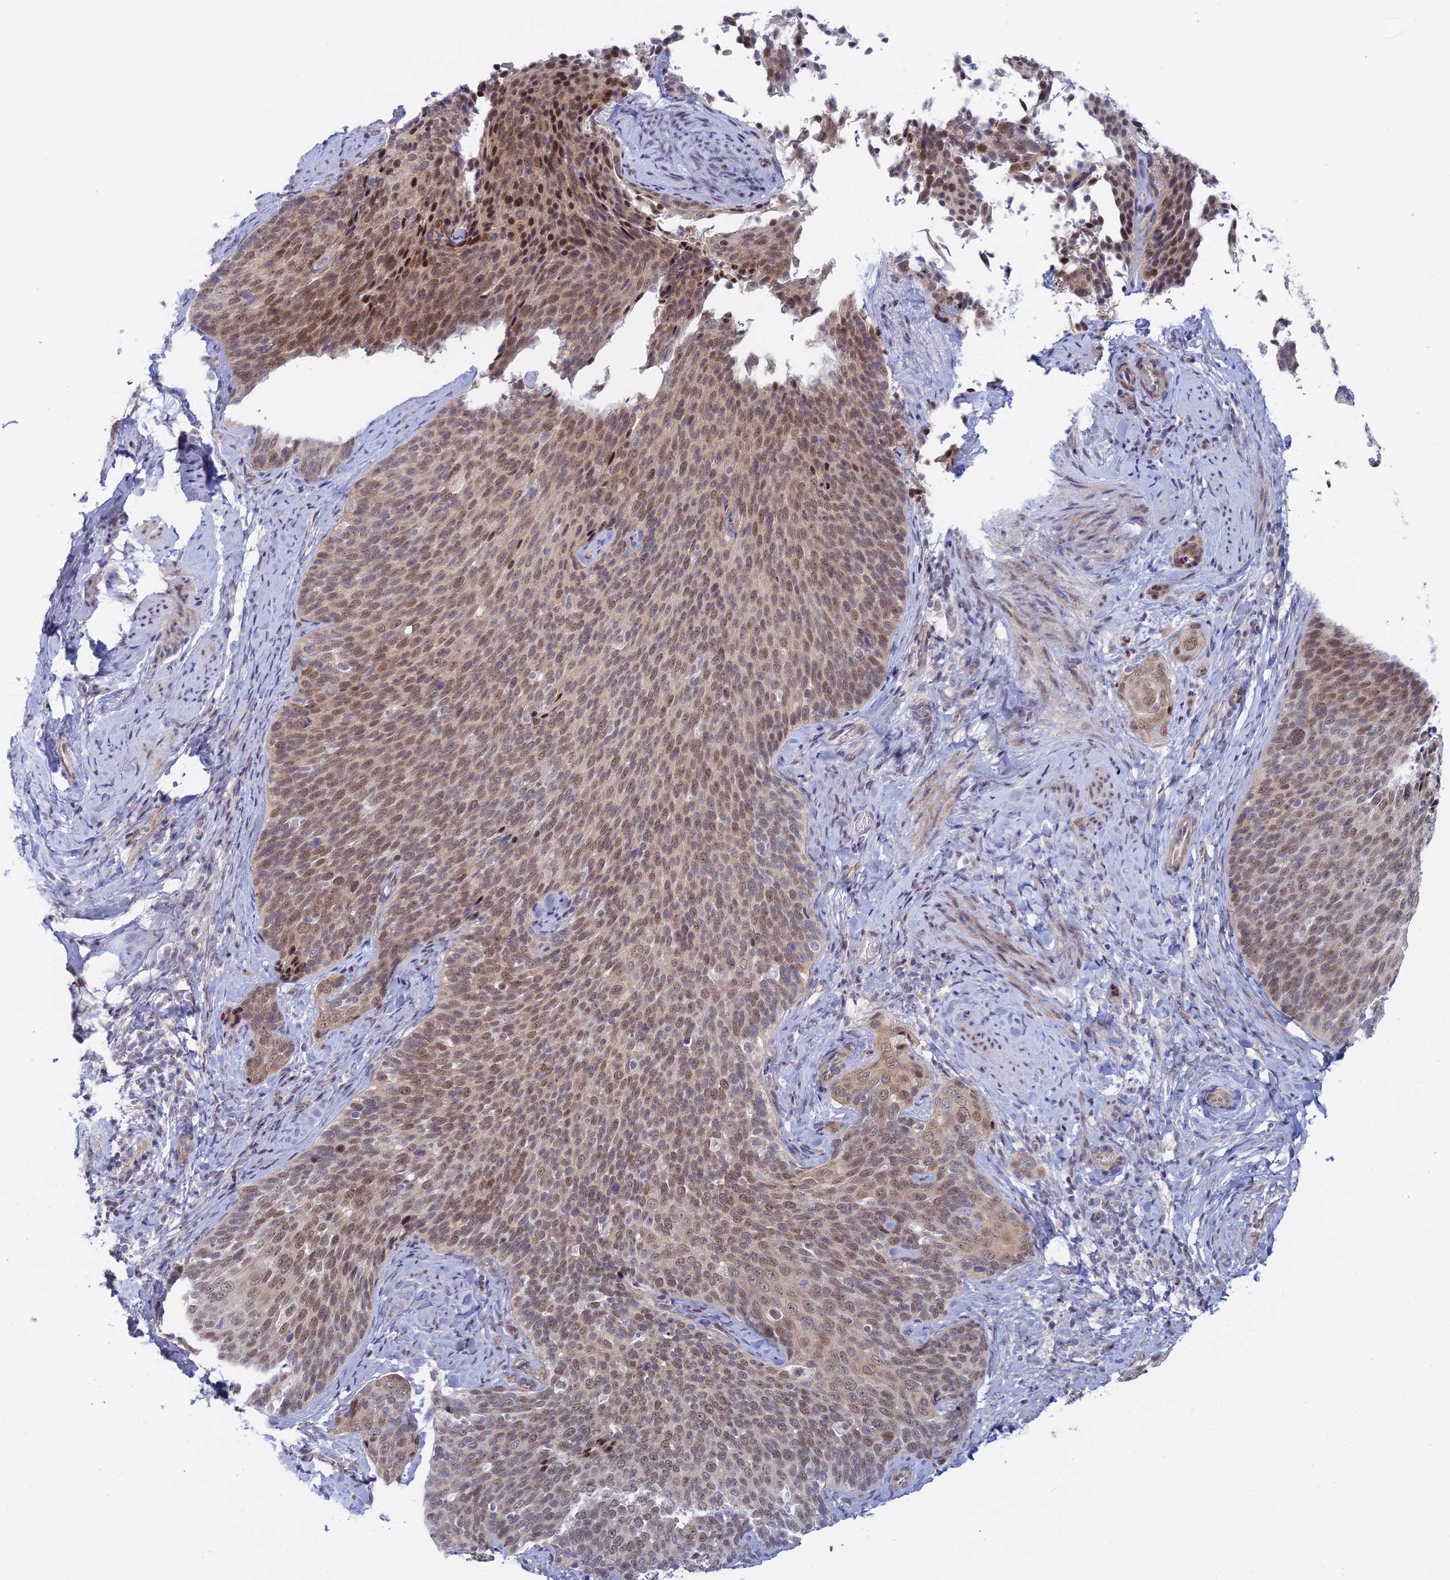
{"staining": {"intensity": "moderate", "quantity": ">75%", "location": "nuclear"}, "tissue": "cervical cancer", "cell_type": "Tumor cells", "image_type": "cancer", "snomed": [{"axis": "morphology", "description": "Squamous cell carcinoma, NOS"}, {"axis": "topography", "description": "Cervix"}], "caption": "This photomicrograph demonstrates immunohistochemistry (IHC) staining of human squamous cell carcinoma (cervical), with medium moderate nuclear expression in approximately >75% of tumor cells.", "gene": "CFAP92", "patient": {"sex": "female", "age": 50}}